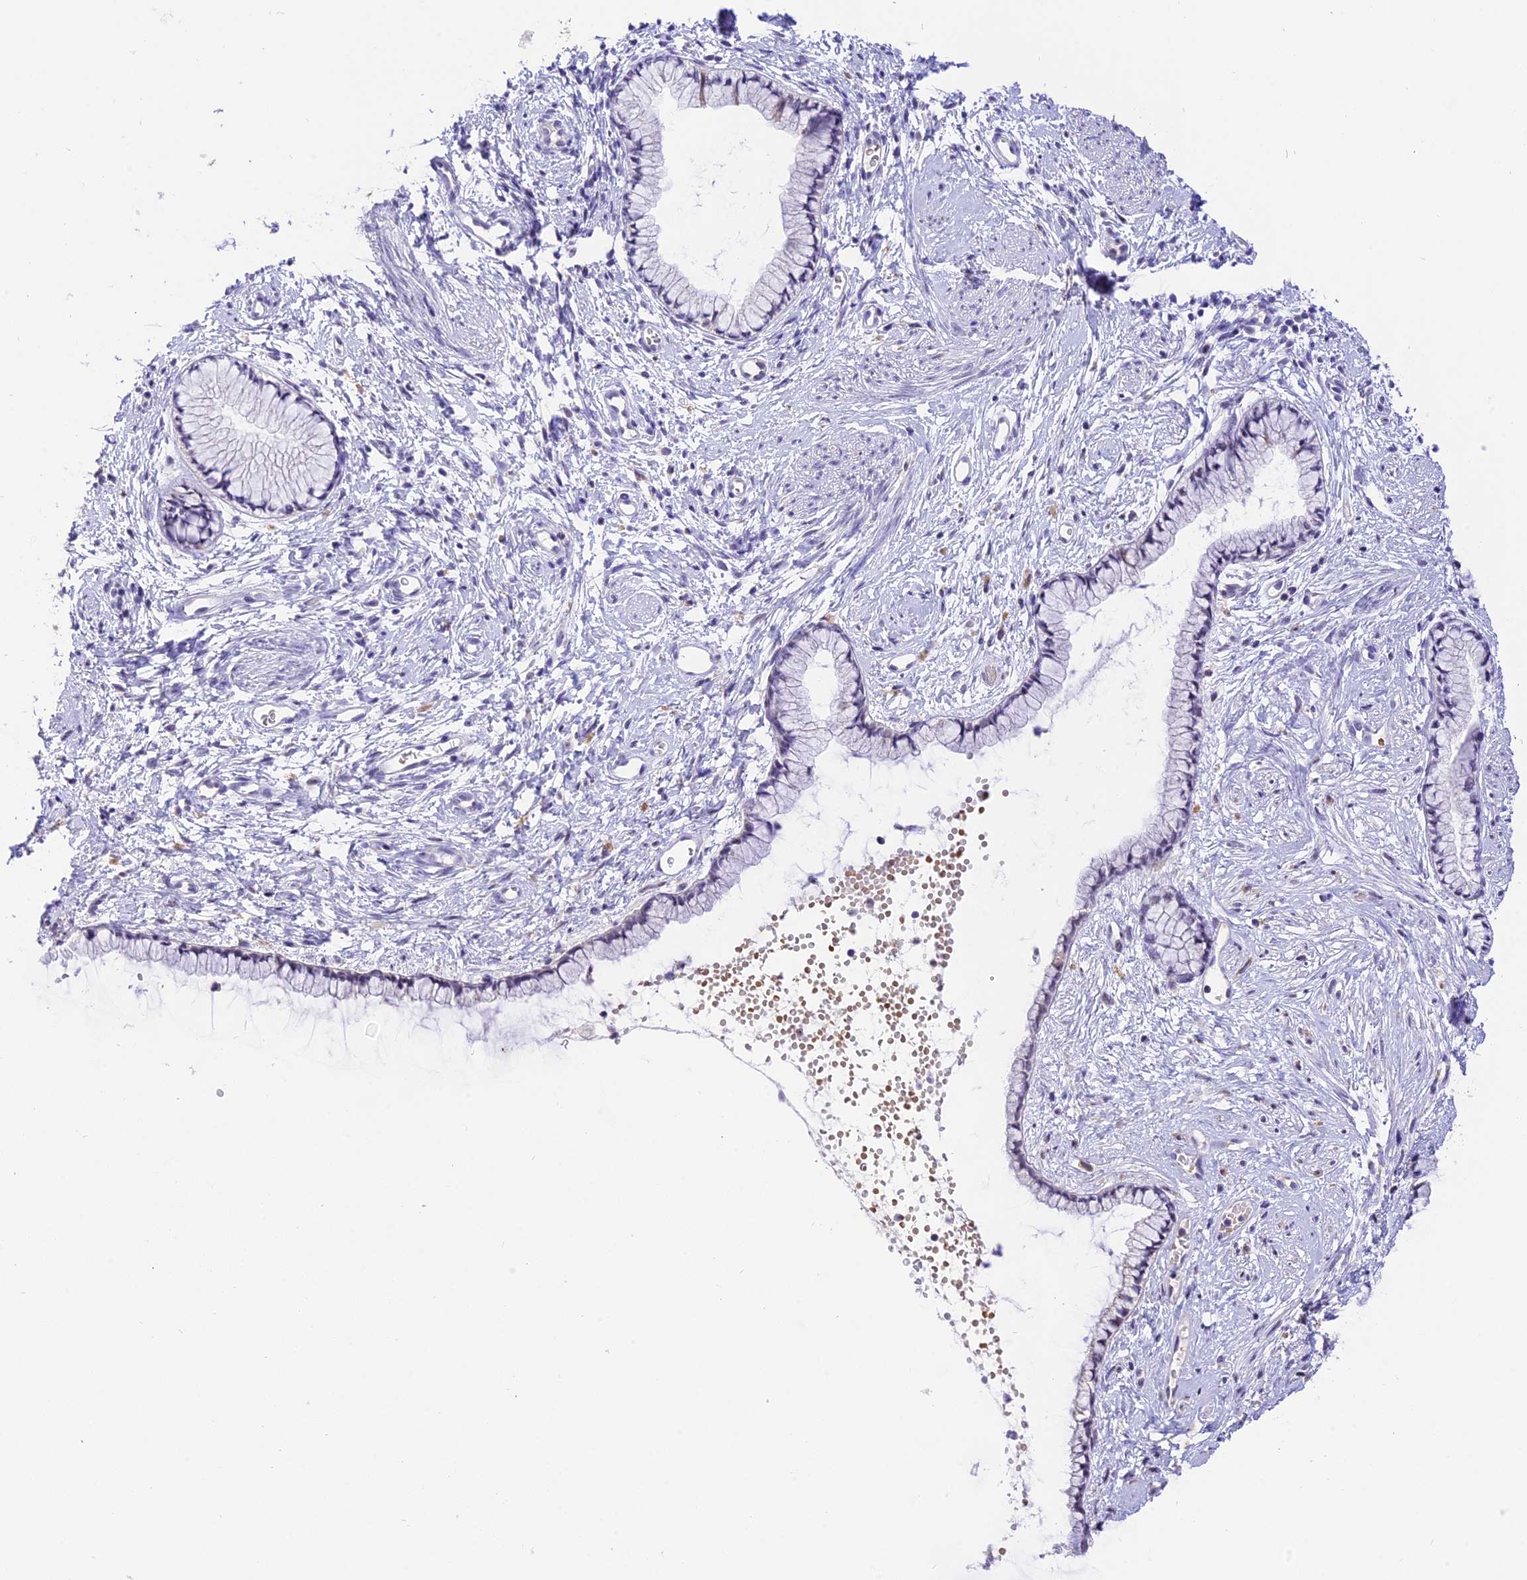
{"staining": {"intensity": "negative", "quantity": "none", "location": "none"}, "tissue": "cervix", "cell_type": "Glandular cells", "image_type": "normal", "snomed": [{"axis": "morphology", "description": "Normal tissue, NOS"}, {"axis": "topography", "description": "Cervix"}], "caption": "Immunohistochemical staining of benign cervix reveals no significant positivity in glandular cells.", "gene": "AHSP", "patient": {"sex": "female", "age": 57}}